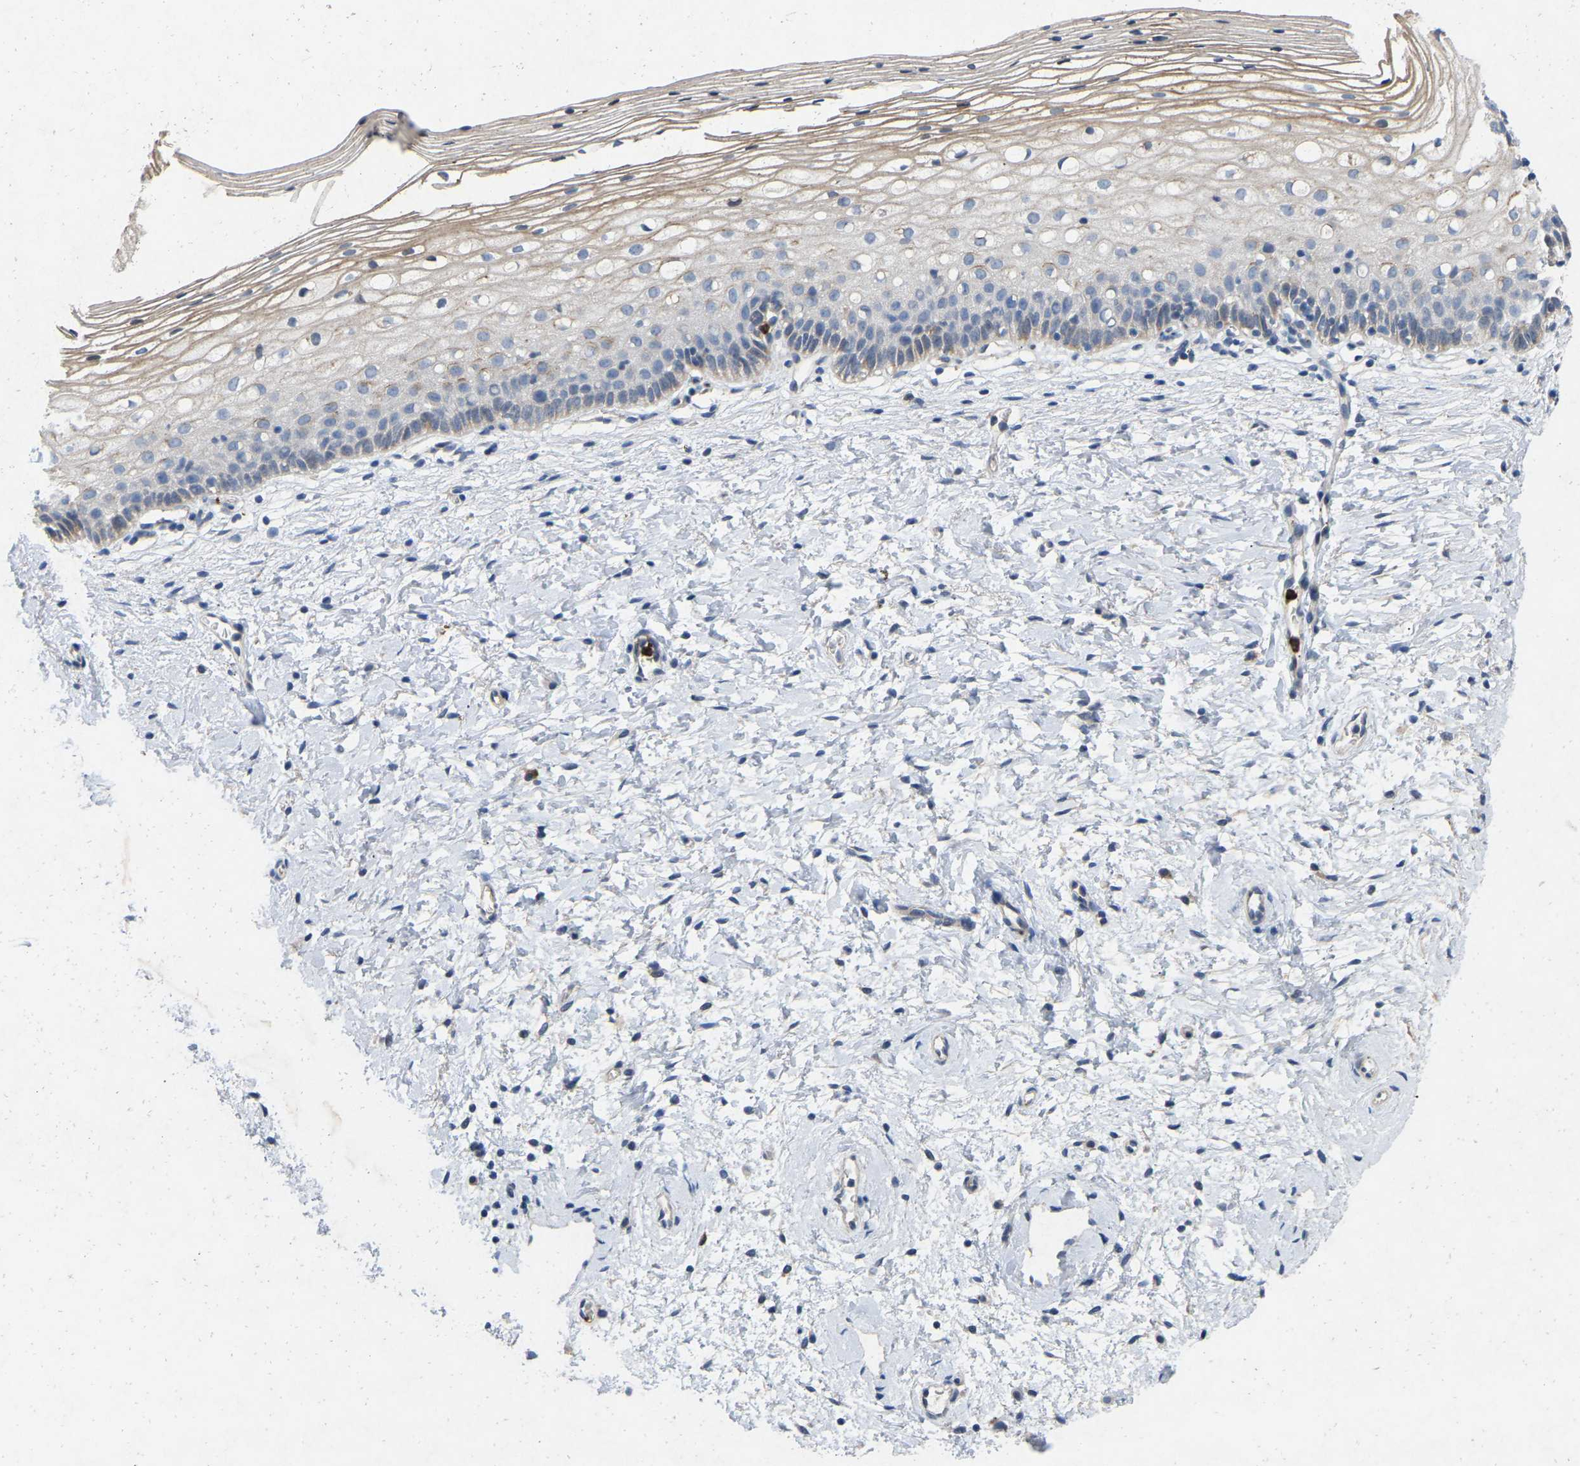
{"staining": {"intensity": "moderate", "quantity": "25%-75%", "location": "cytoplasmic/membranous"}, "tissue": "cervix", "cell_type": "Squamous epithelial cells", "image_type": "normal", "snomed": [{"axis": "morphology", "description": "Normal tissue, NOS"}, {"axis": "topography", "description": "Cervix"}], "caption": "Cervix stained for a protein (brown) reveals moderate cytoplasmic/membranous positive expression in approximately 25%-75% of squamous epithelial cells.", "gene": "RHEB", "patient": {"sex": "female", "age": 72}}